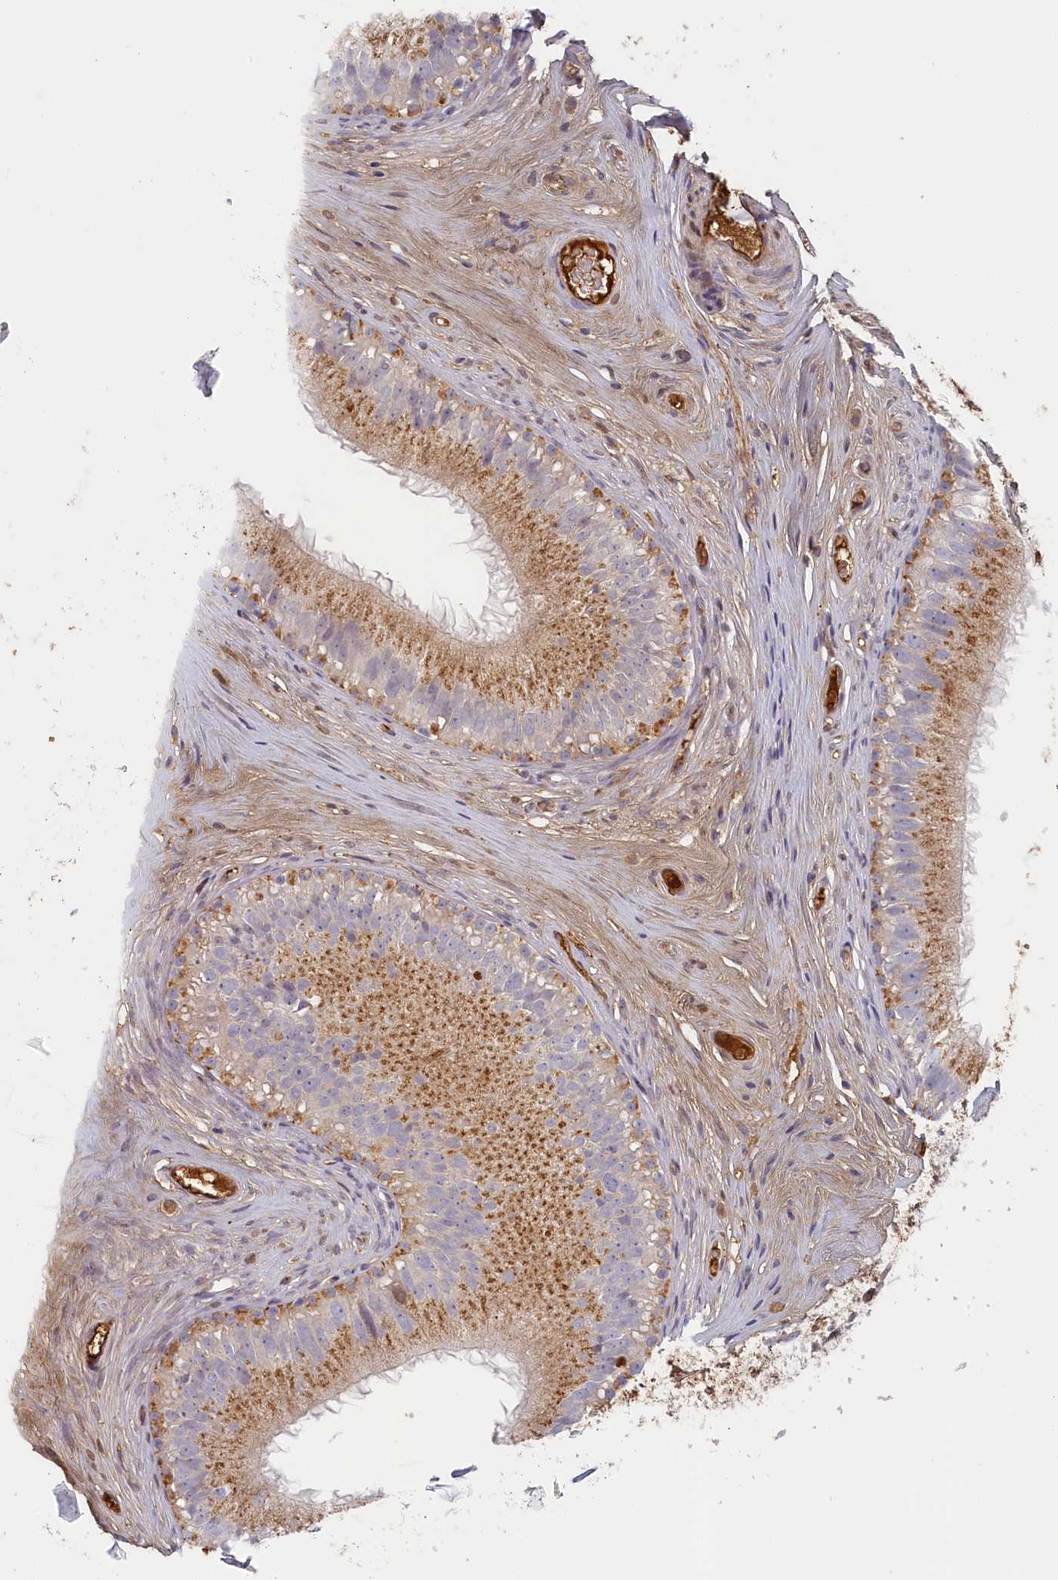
{"staining": {"intensity": "moderate", "quantity": "25%-75%", "location": "cytoplasmic/membranous"}, "tissue": "epididymis", "cell_type": "Glandular cells", "image_type": "normal", "snomed": [{"axis": "morphology", "description": "Normal tissue, NOS"}, {"axis": "topography", "description": "Epididymis"}], "caption": "This histopathology image reveals immunohistochemistry (IHC) staining of normal epididymis, with medium moderate cytoplasmic/membranous positivity in approximately 25%-75% of glandular cells.", "gene": "STX16", "patient": {"sex": "male", "age": 45}}